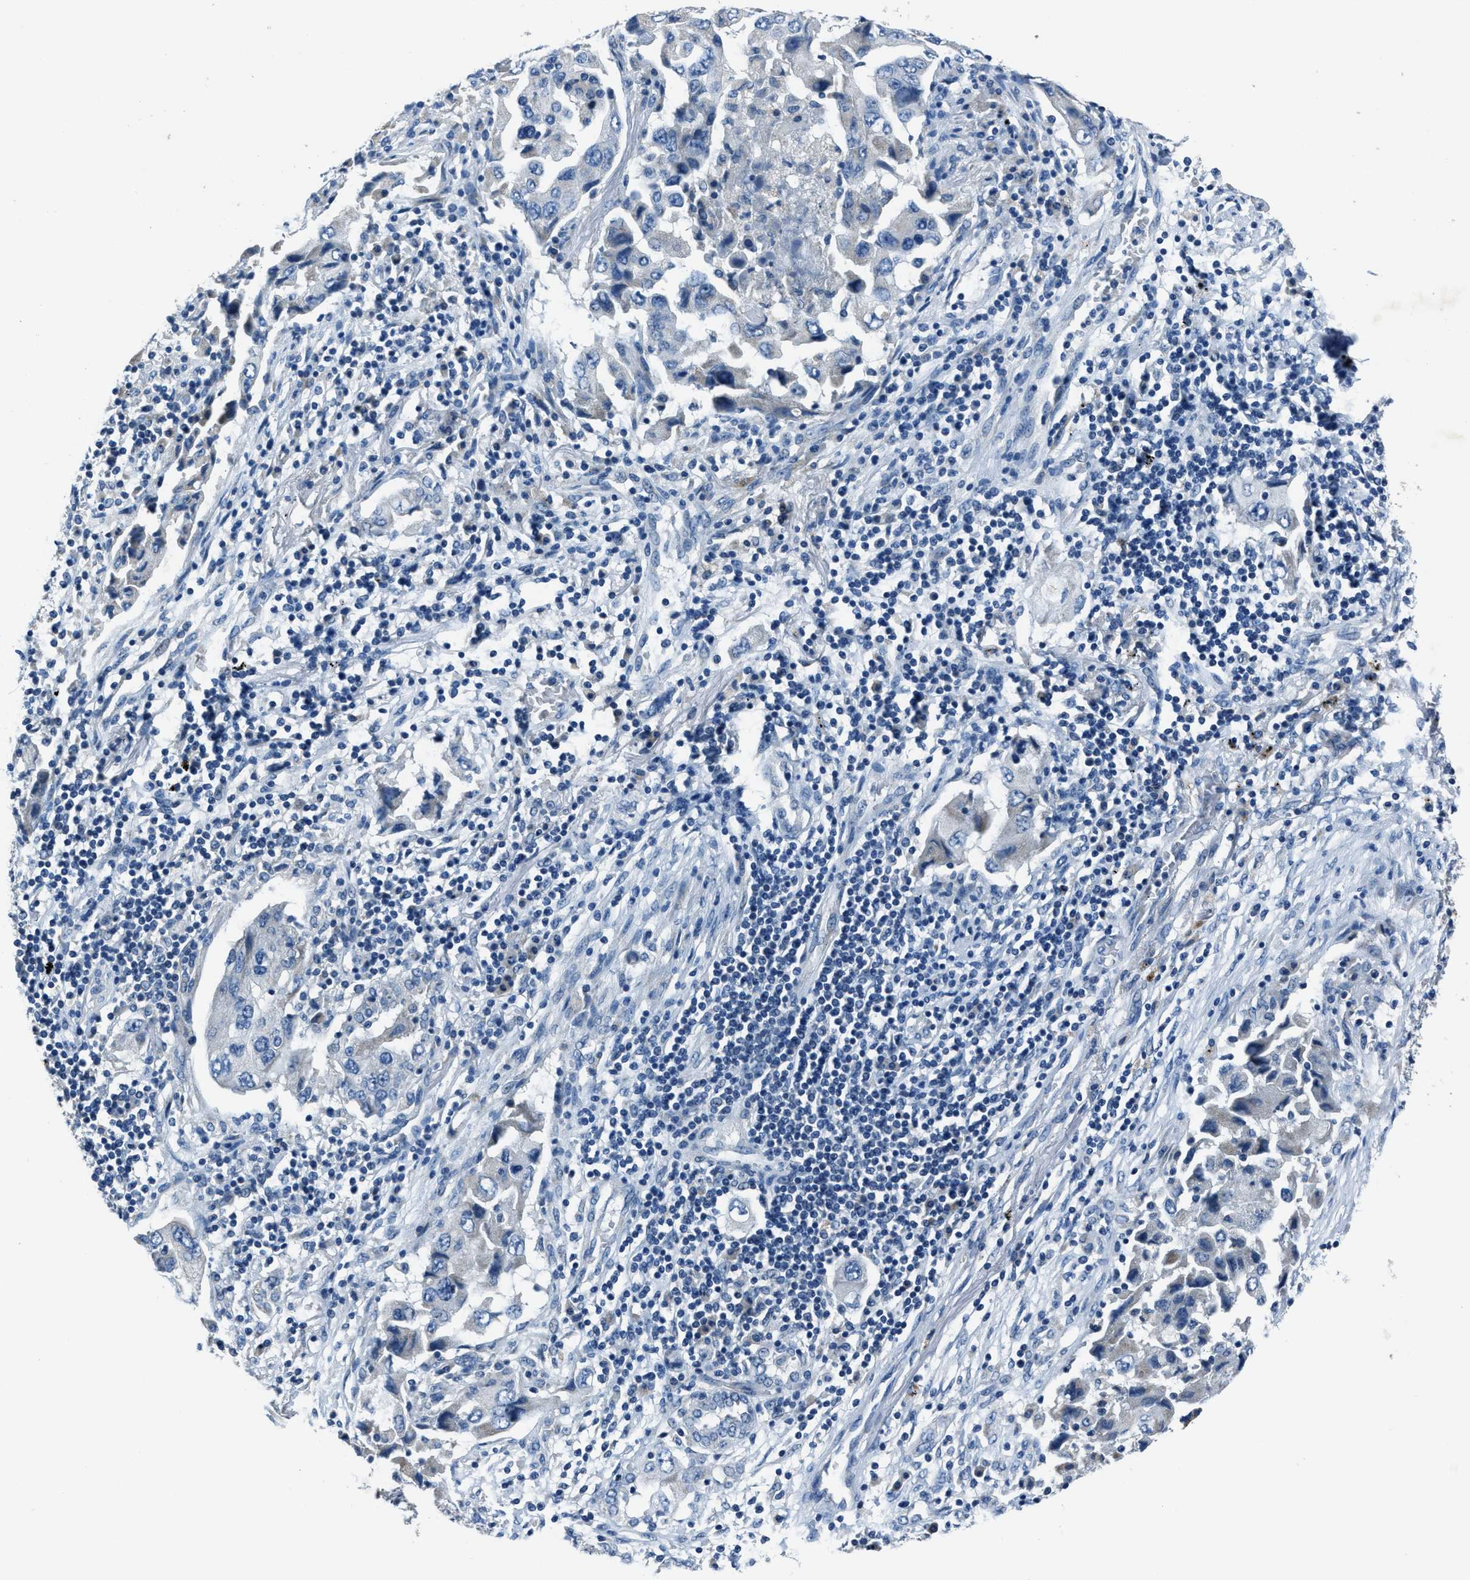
{"staining": {"intensity": "negative", "quantity": "none", "location": "none"}, "tissue": "lung cancer", "cell_type": "Tumor cells", "image_type": "cancer", "snomed": [{"axis": "morphology", "description": "Adenocarcinoma, NOS"}, {"axis": "topography", "description": "Lung"}], "caption": "The image reveals no staining of tumor cells in lung cancer (adenocarcinoma). The staining is performed using DAB (3,3'-diaminobenzidine) brown chromogen with nuclei counter-stained in using hematoxylin.", "gene": "ADAM2", "patient": {"sex": "female", "age": 65}}